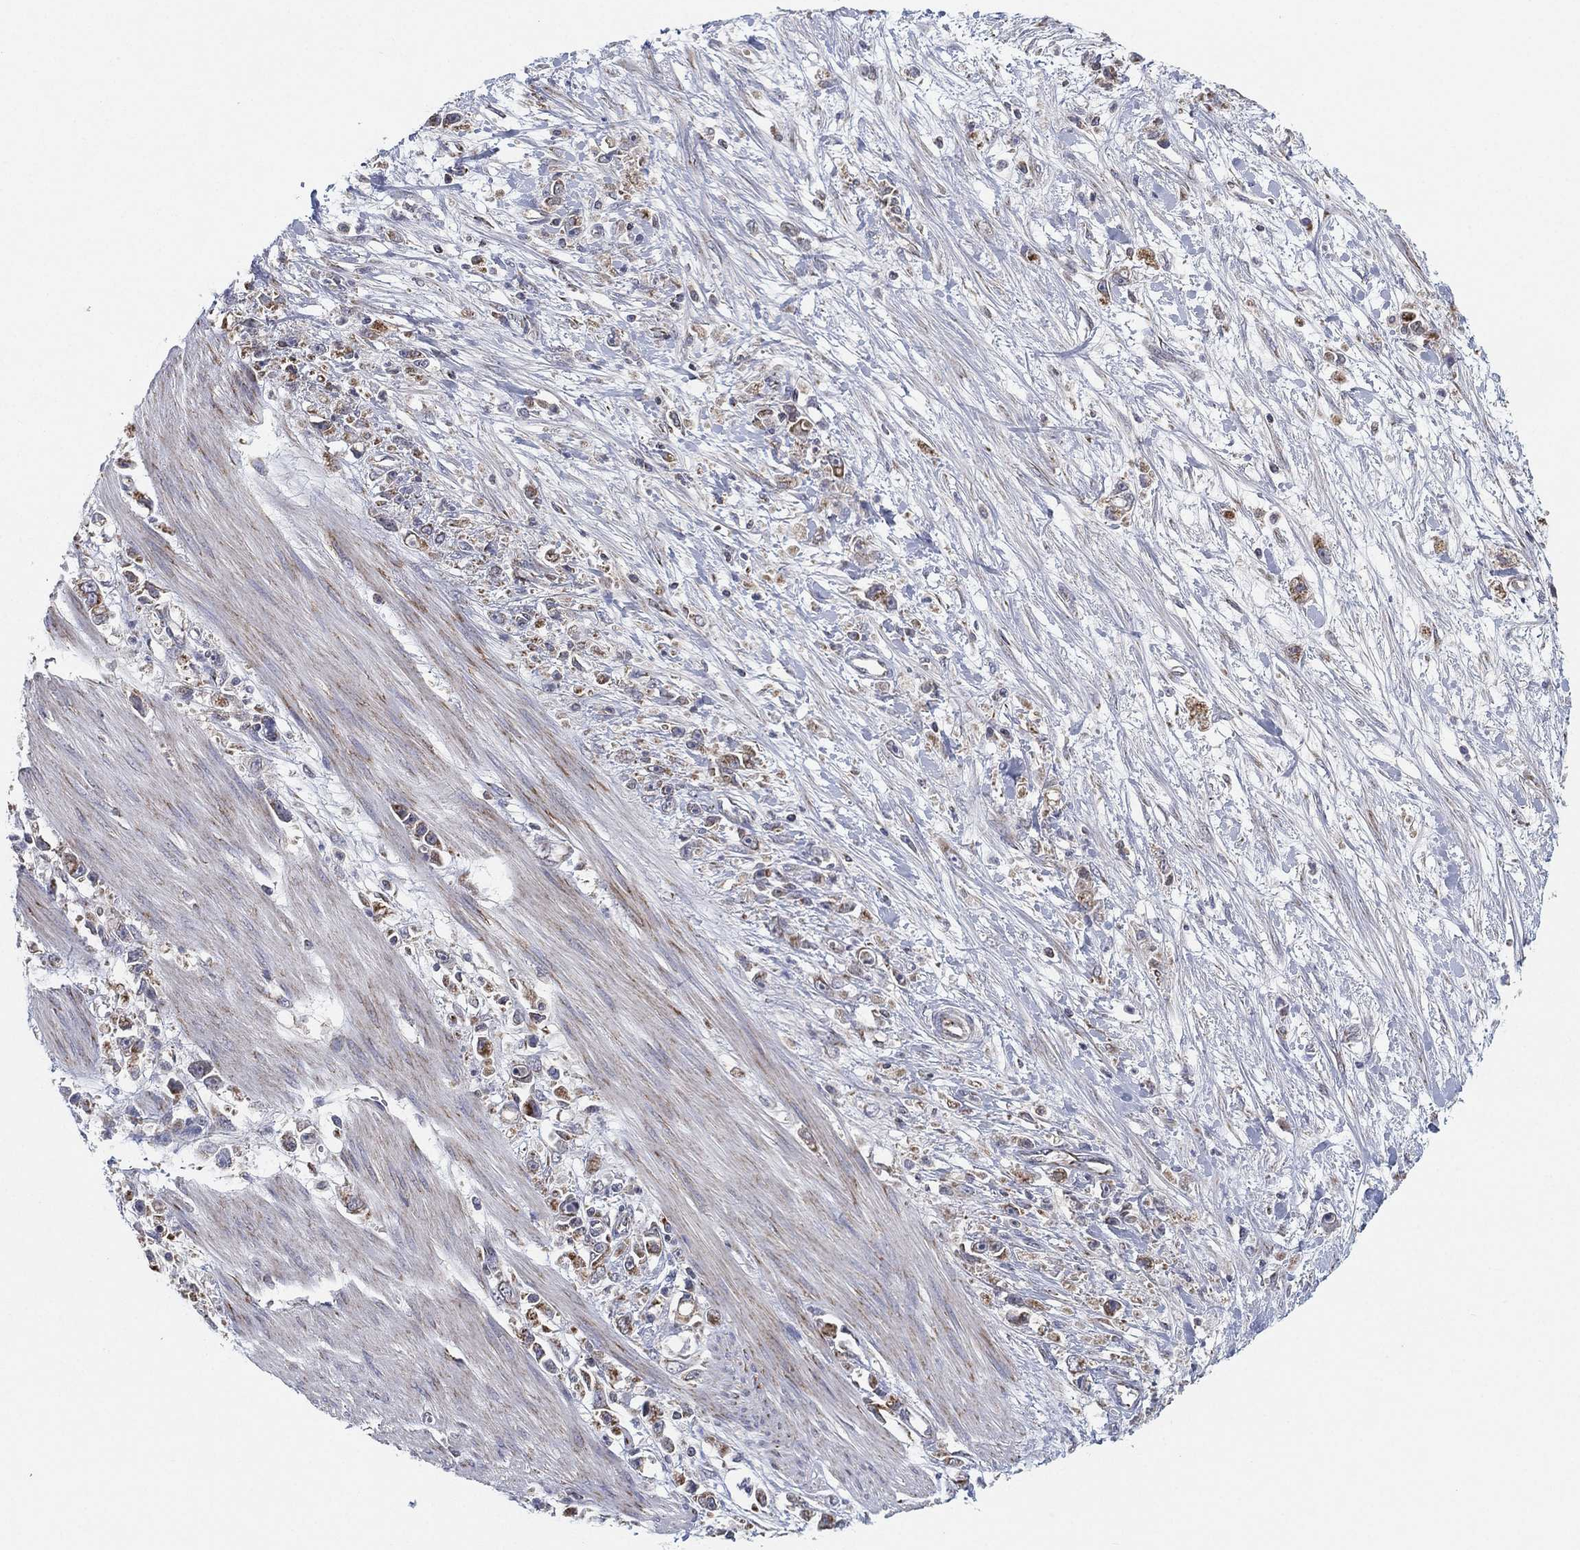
{"staining": {"intensity": "moderate", "quantity": ">75%", "location": "cytoplasmic/membranous"}, "tissue": "stomach cancer", "cell_type": "Tumor cells", "image_type": "cancer", "snomed": [{"axis": "morphology", "description": "Adenocarcinoma, NOS"}, {"axis": "topography", "description": "Stomach"}], "caption": "This photomicrograph shows stomach cancer stained with IHC to label a protein in brown. The cytoplasmic/membranous of tumor cells show moderate positivity for the protein. Nuclei are counter-stained blue.", "gene": "PSMG4", "patient": {"sex": "female", "age": 59}}